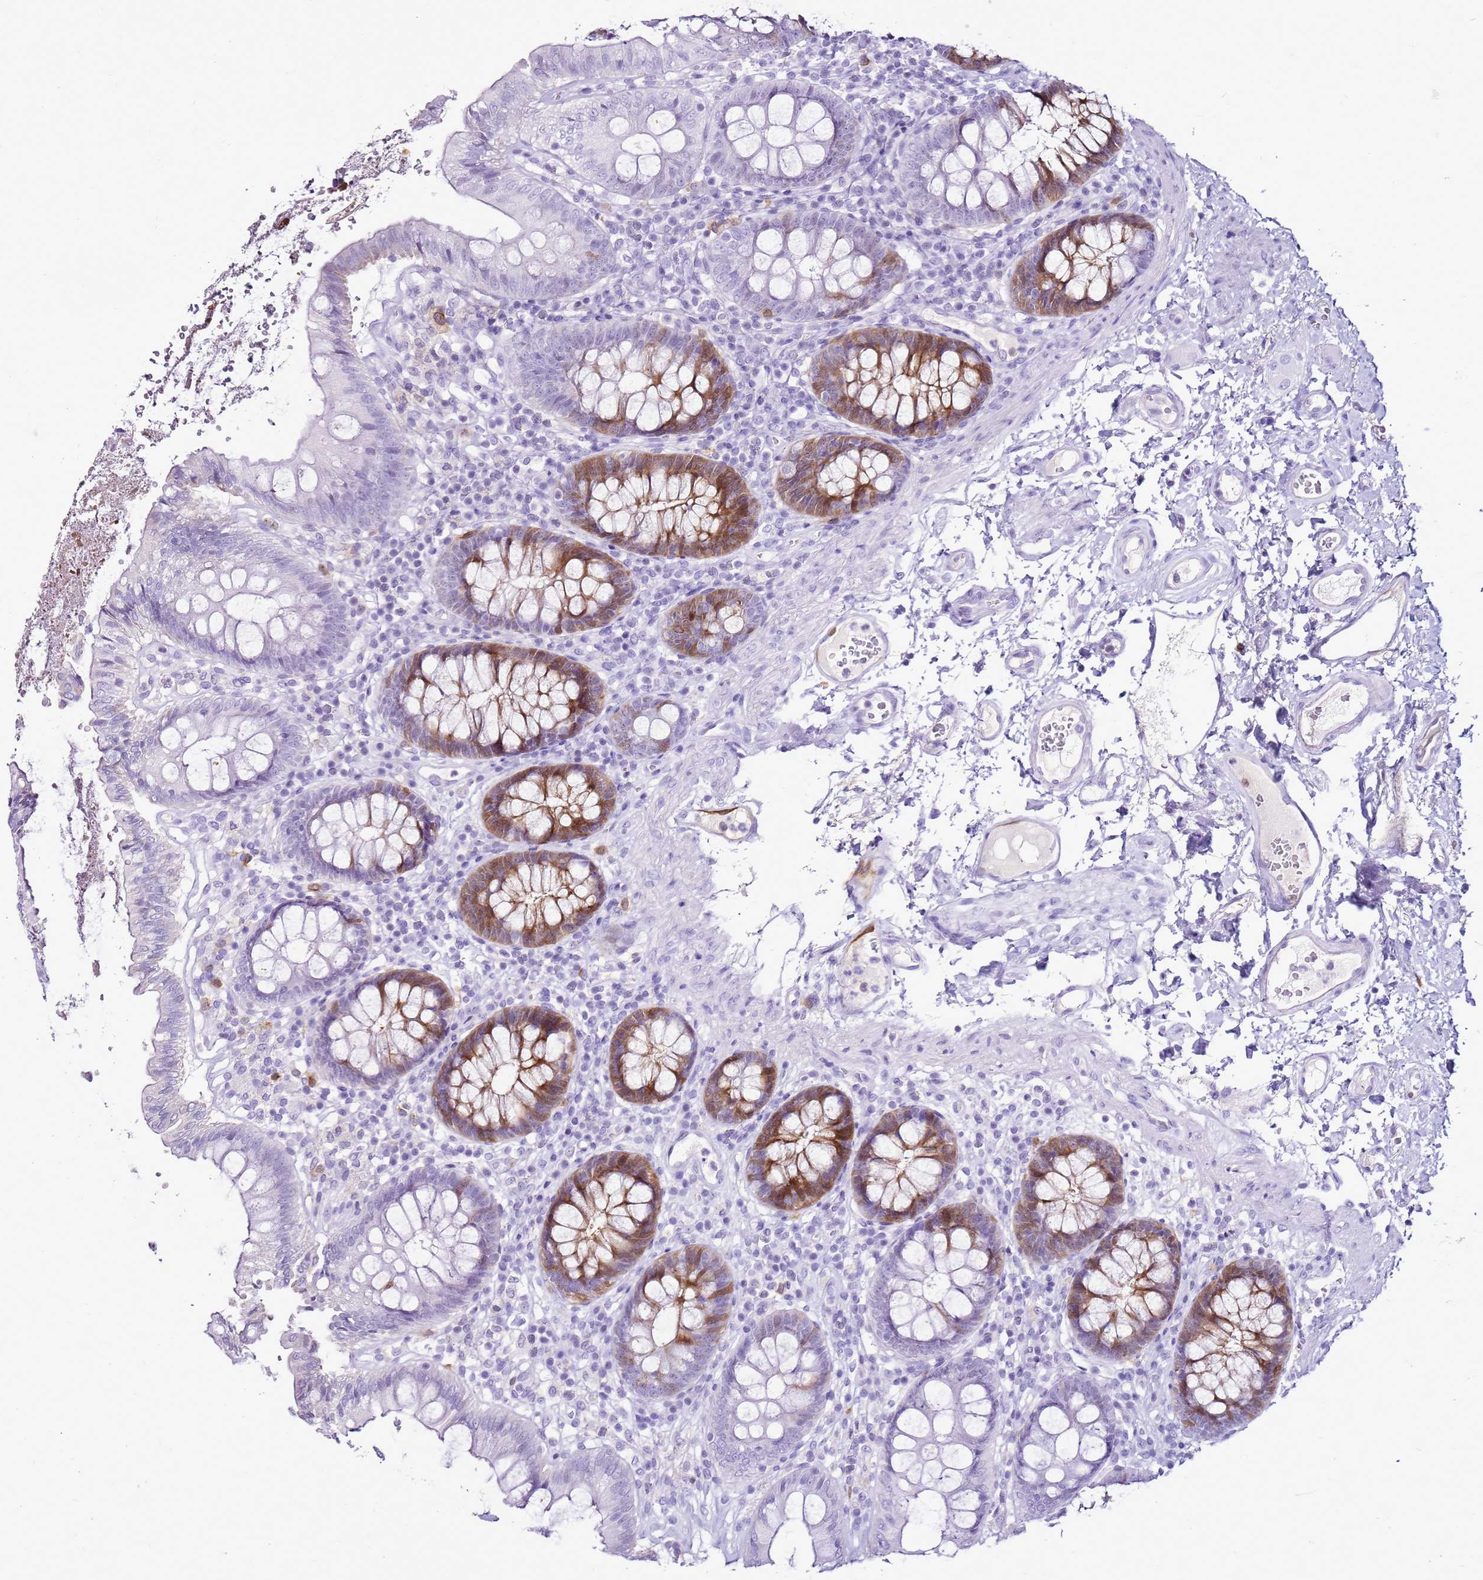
{"staining": {"intensity": "negative", "quantity": "none", "location": "none"}, "tissue": "colon", "cell_type": "Endothelial cells", "image_type": "normal", "snomed": [{"axis": "morphology", "description": "Normal tissue, NOS"}, {"axis": "topography", "description": "Colon"}], "caption": "IHC photomicrograph of benign colon: colon stained with DAB (3,3'-diaminobenzidine) reveals no significant protein positivity in endothelial cells. The staining was performed using DAB to visualize the protein expression in brown, while the nuclei were stained in blue with hematoxylin (Magnification: 20x).", "gene": "SPC25", "patient": {"sex": "male", "age": 84}}